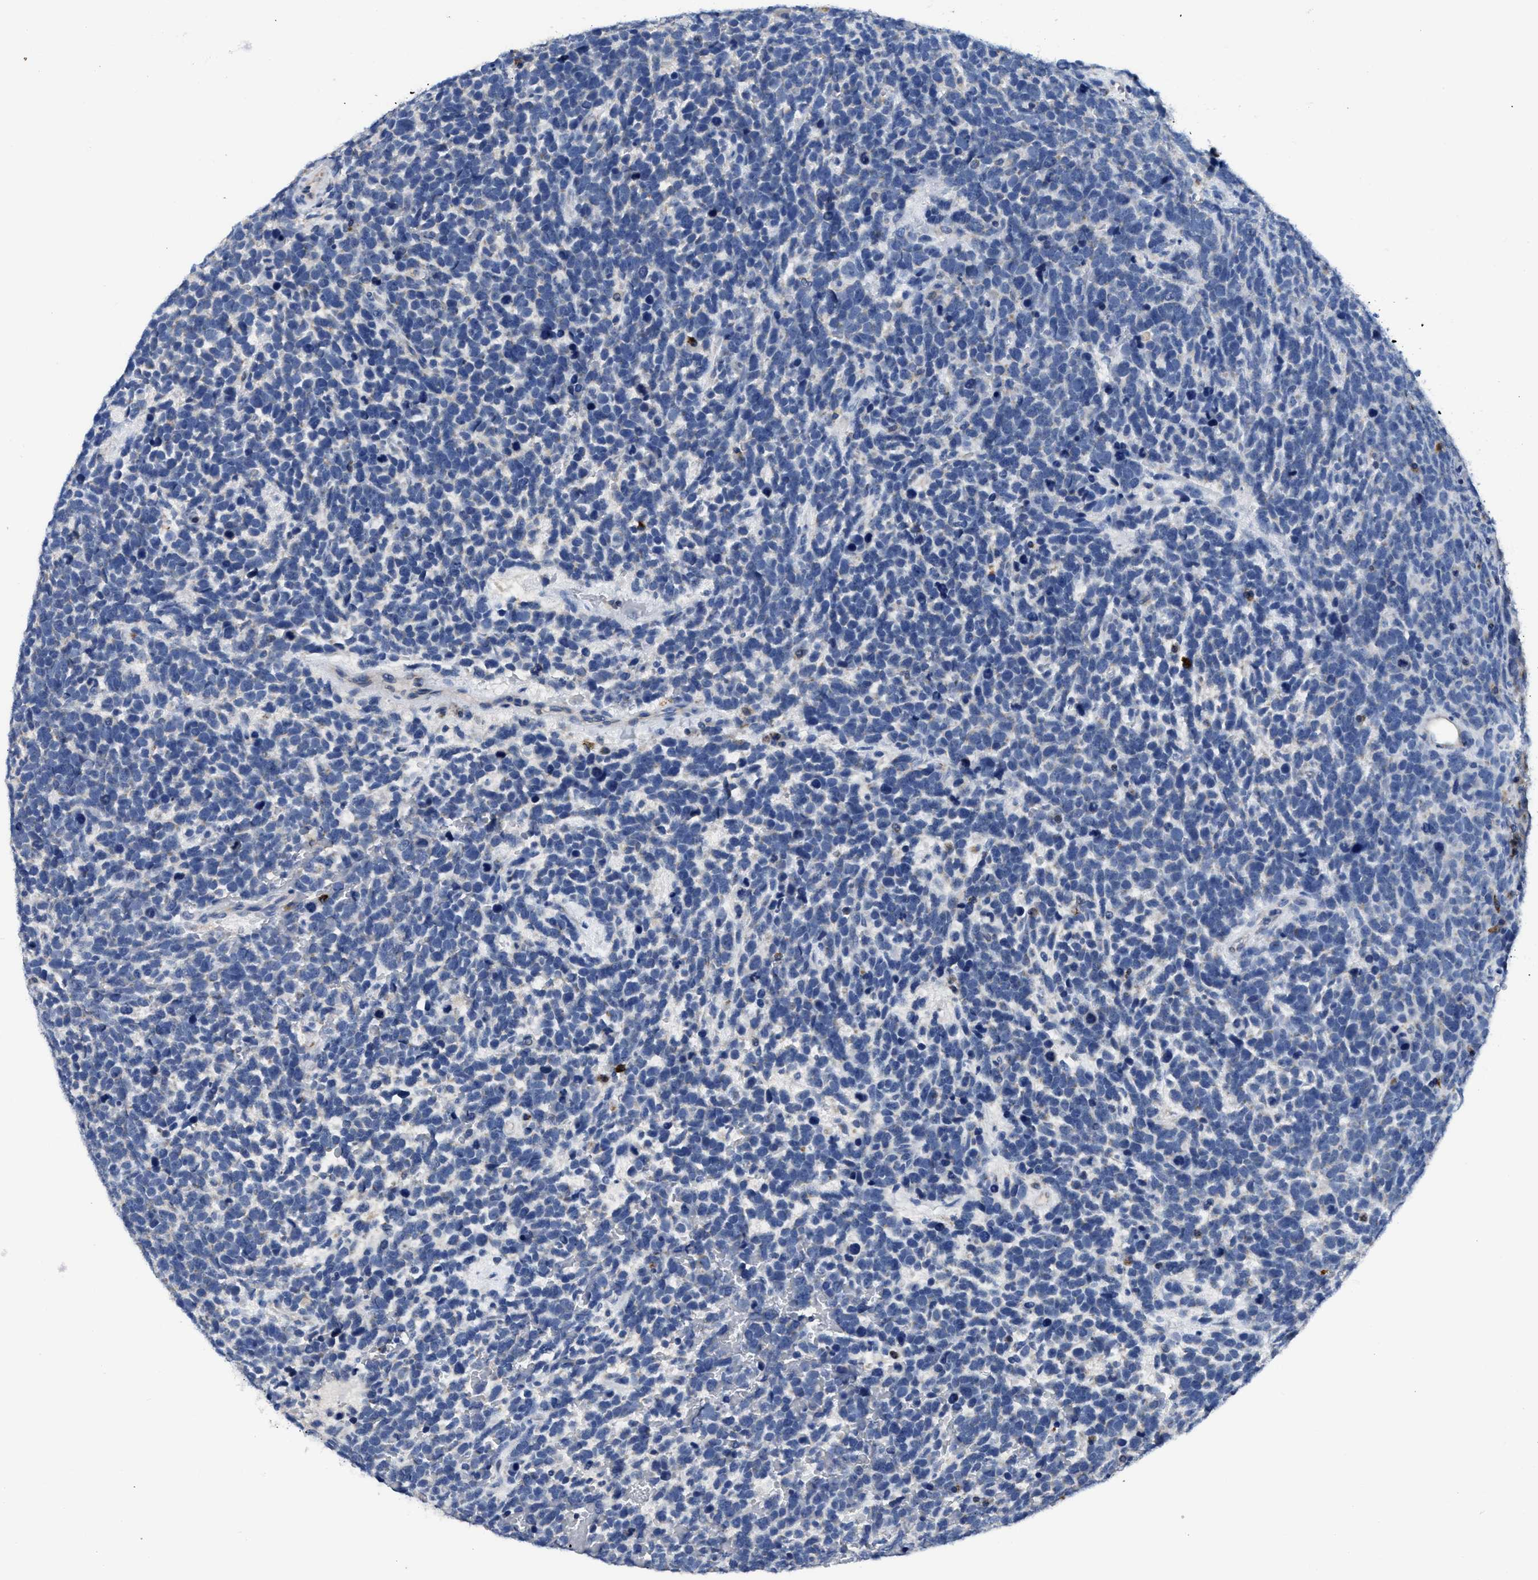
{"staining": {"intensity": "negative", "quantity": "none", "location": "none"}, "tissue": "urothelial cancer", "cell_type": "Tumor cells", "image_type": "cancer", "snomed": [{"axis": "morphology", "description": "Urothelial carcinoma, High grade"}, {"axis": "topography", "description": "Urinary bladder"}], "caption": "A high-resolution histopathology image shows IHC staining of urothelial cancer, which shows no significant expression in tumor cells. (DAB IHC with hematoxylin counter stain).", "gene": "ETFA", "patient": {"sex": "female", "age": 82}}